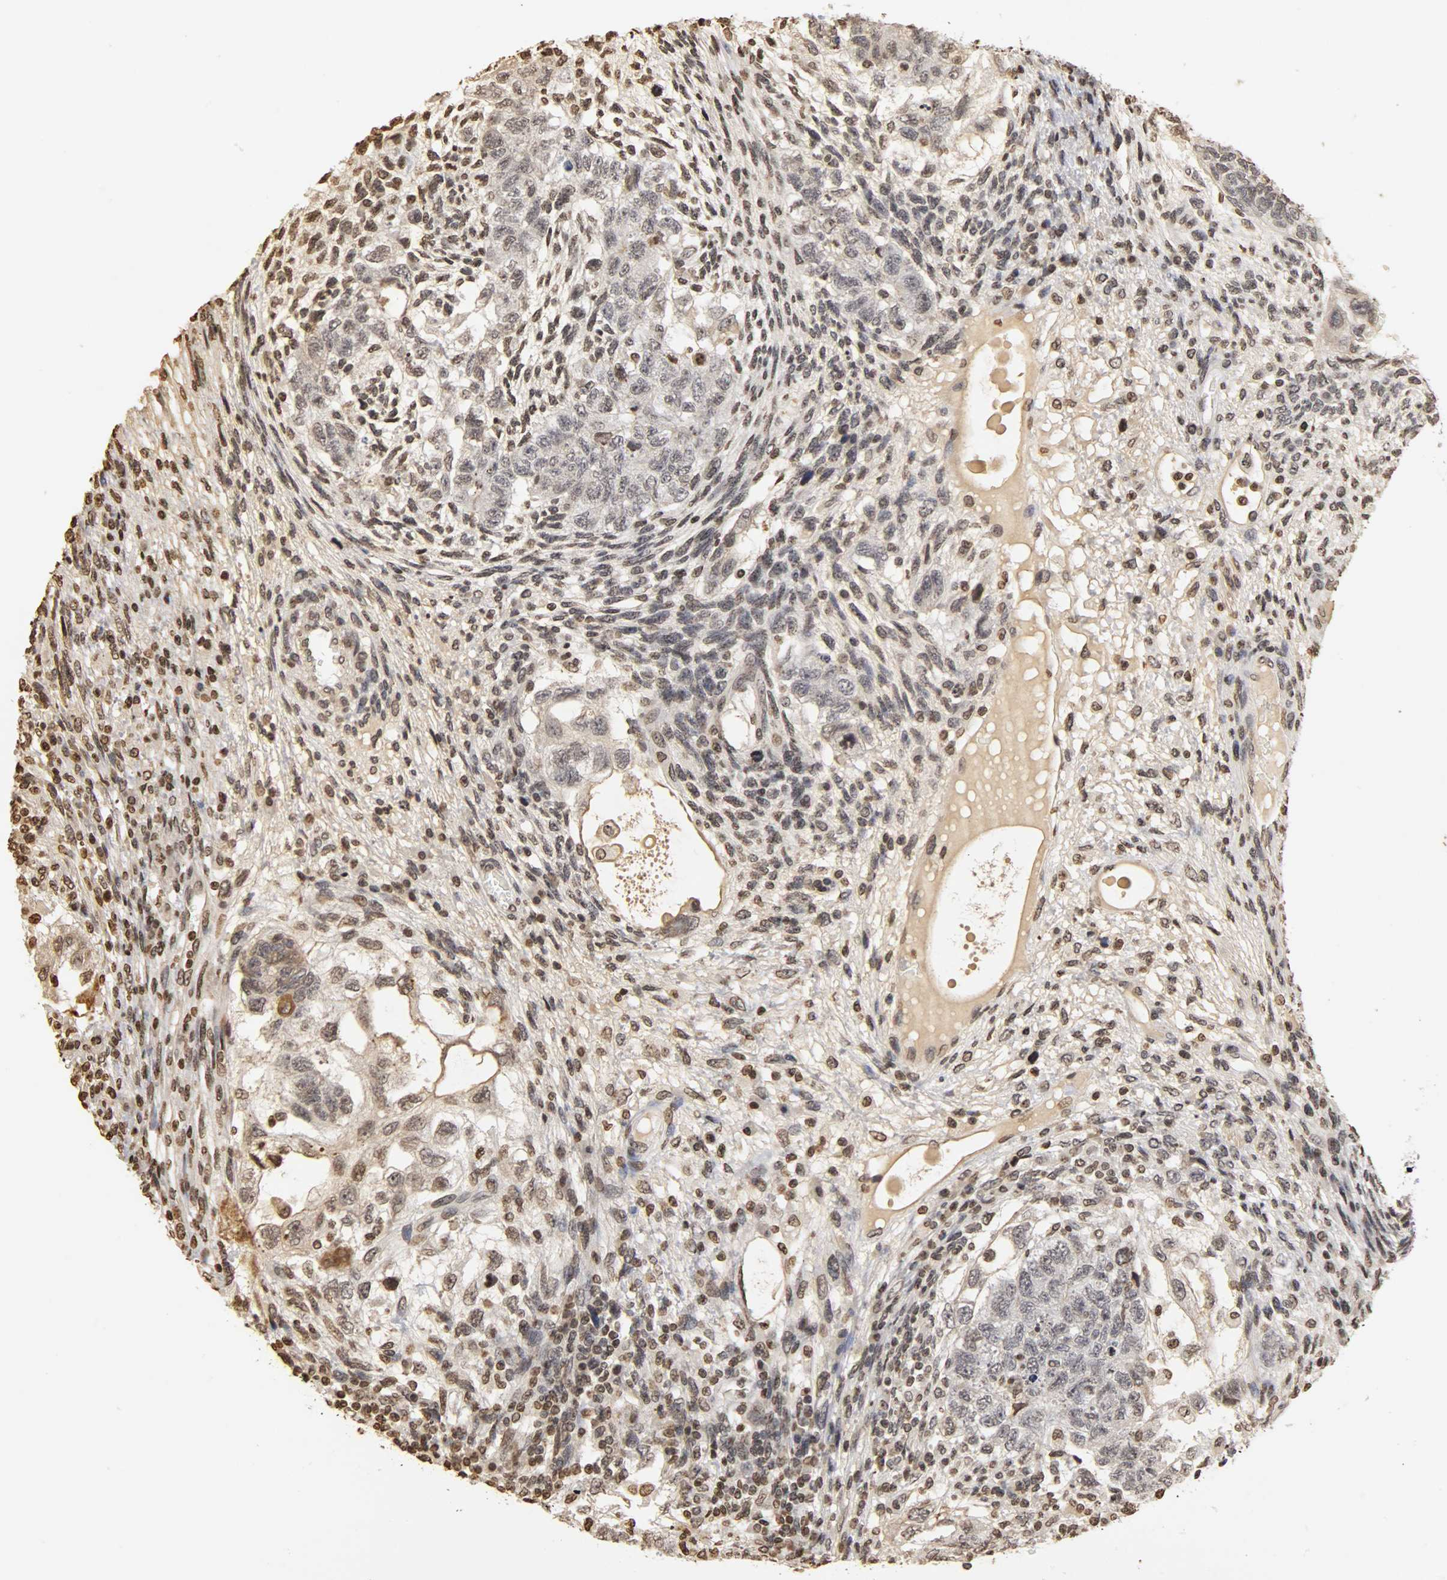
{"staining": {"intensity": "weak", "quantity": "<25%", "location": "nuclear"}, "tissue": "testis cancer", "cell_type": "Tumor cells", "image_type": "cancer", "snomed": [{"axis": "morphology", "description": "Normal tissue, NOS"}, {"axis": "morphology", "description": "Carcinoma, Embryonal, NOS"}, {"axis": "topography", "description": "Testis"}], "caption": "An immunohistochemistry micrograph of testis cancer (embryonal carcinoma) is shown. There is no staining in tumor cells of testis cancer (embryonal carcinoma).", "gene": "ERCC2", "patient": {"sex": "male", "age": 36}}